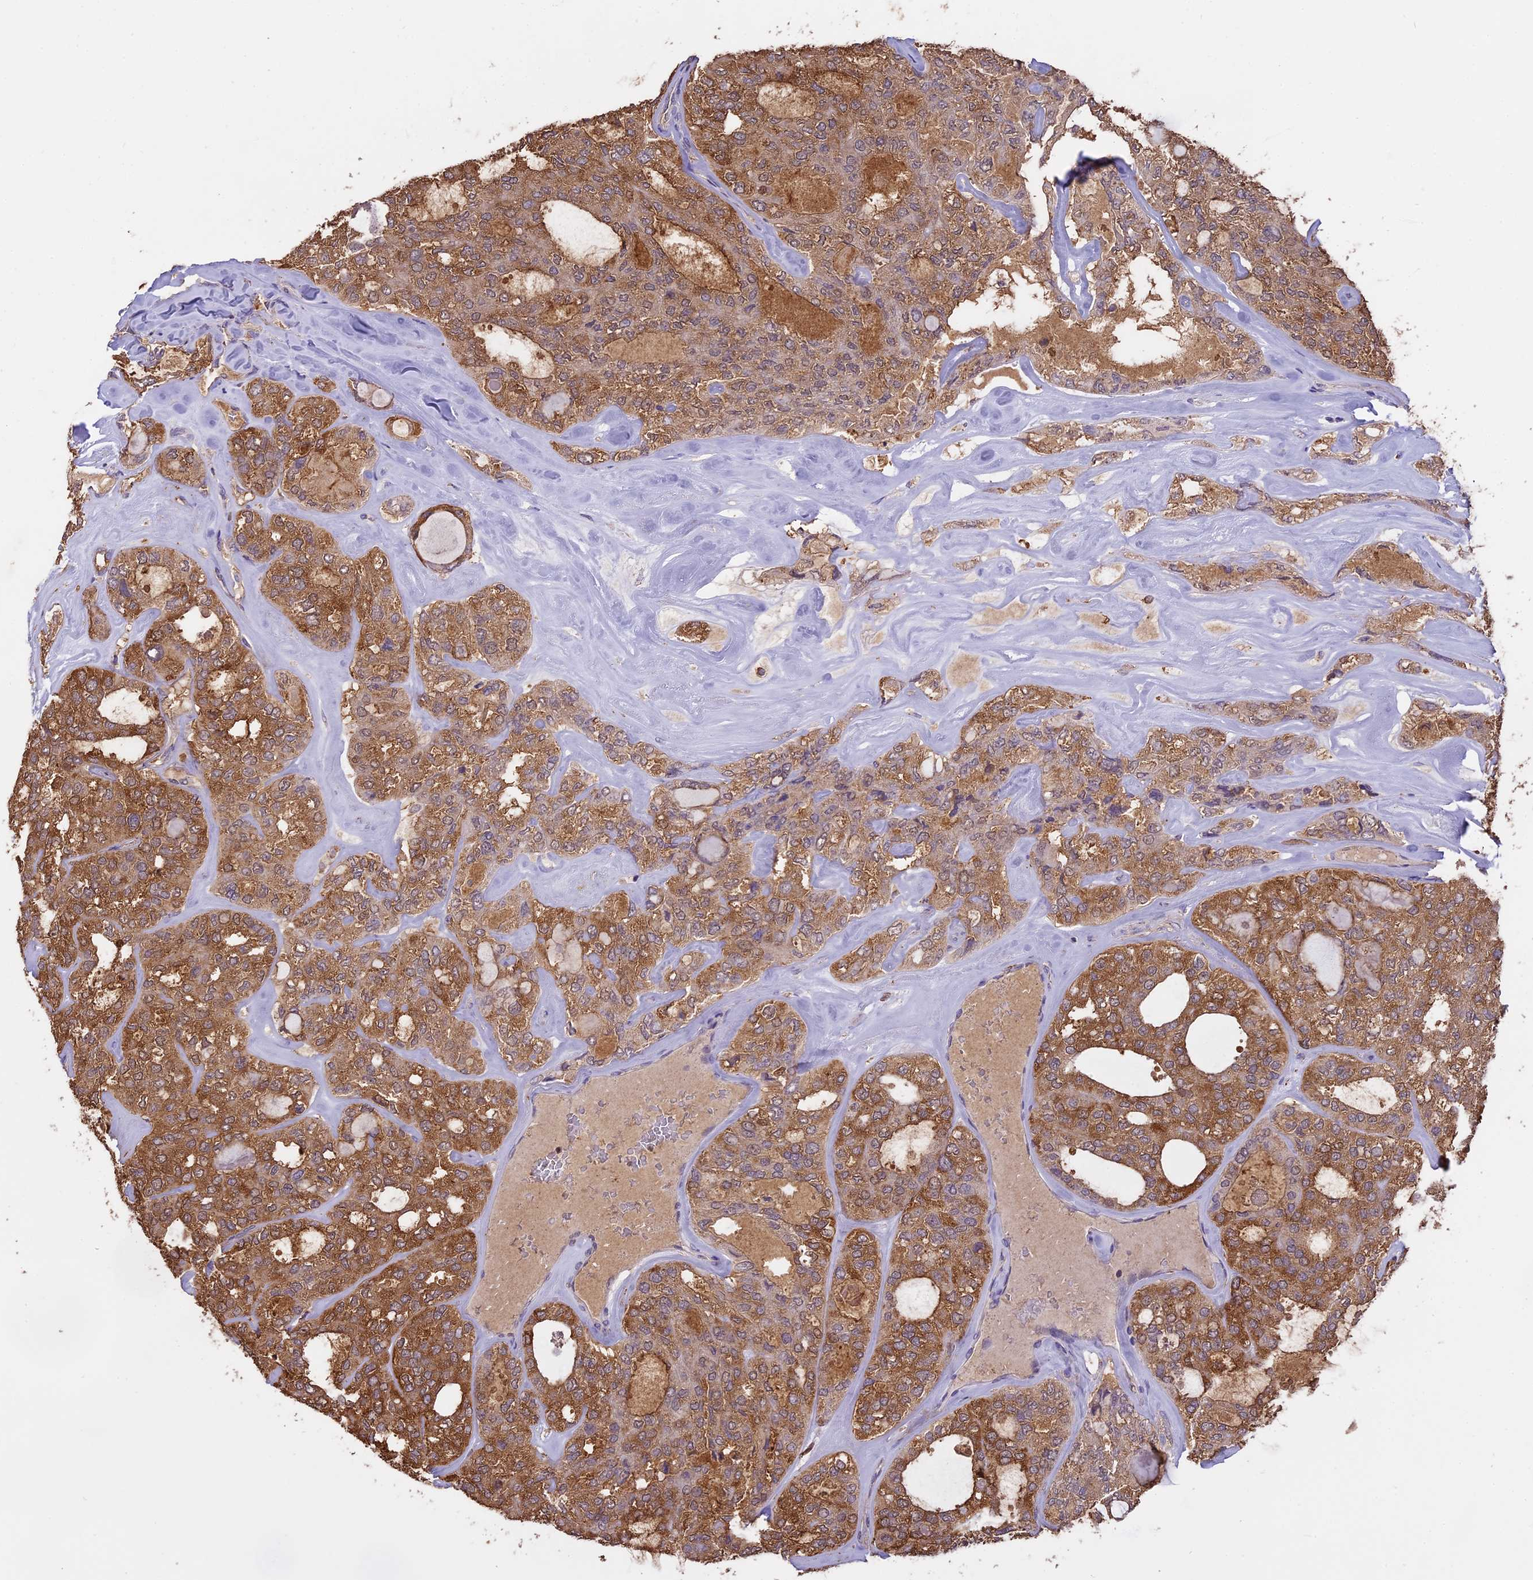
{"staining": {"intensity": "strong", "quantity": "25%-75%", "location": "cytoplasmic/membranous"}, "tissue": "thyroid cancer", "cell_type": "Tumor cells", "image_type": "cancer", "snomed": [{"axis": "morphology", "description": "Follicular adenoma carcinoma, NOS"}, {"axis": "topography", "description": "Thyroid gland"}], "caption": "Thyroid cancer stained with IHC displays strong cytoplasmic/membranous expression in approximately 25%-75% of tumor cells.", "gene": "ARHGAP19", "patient": {"sex": "male", "age": 75}}